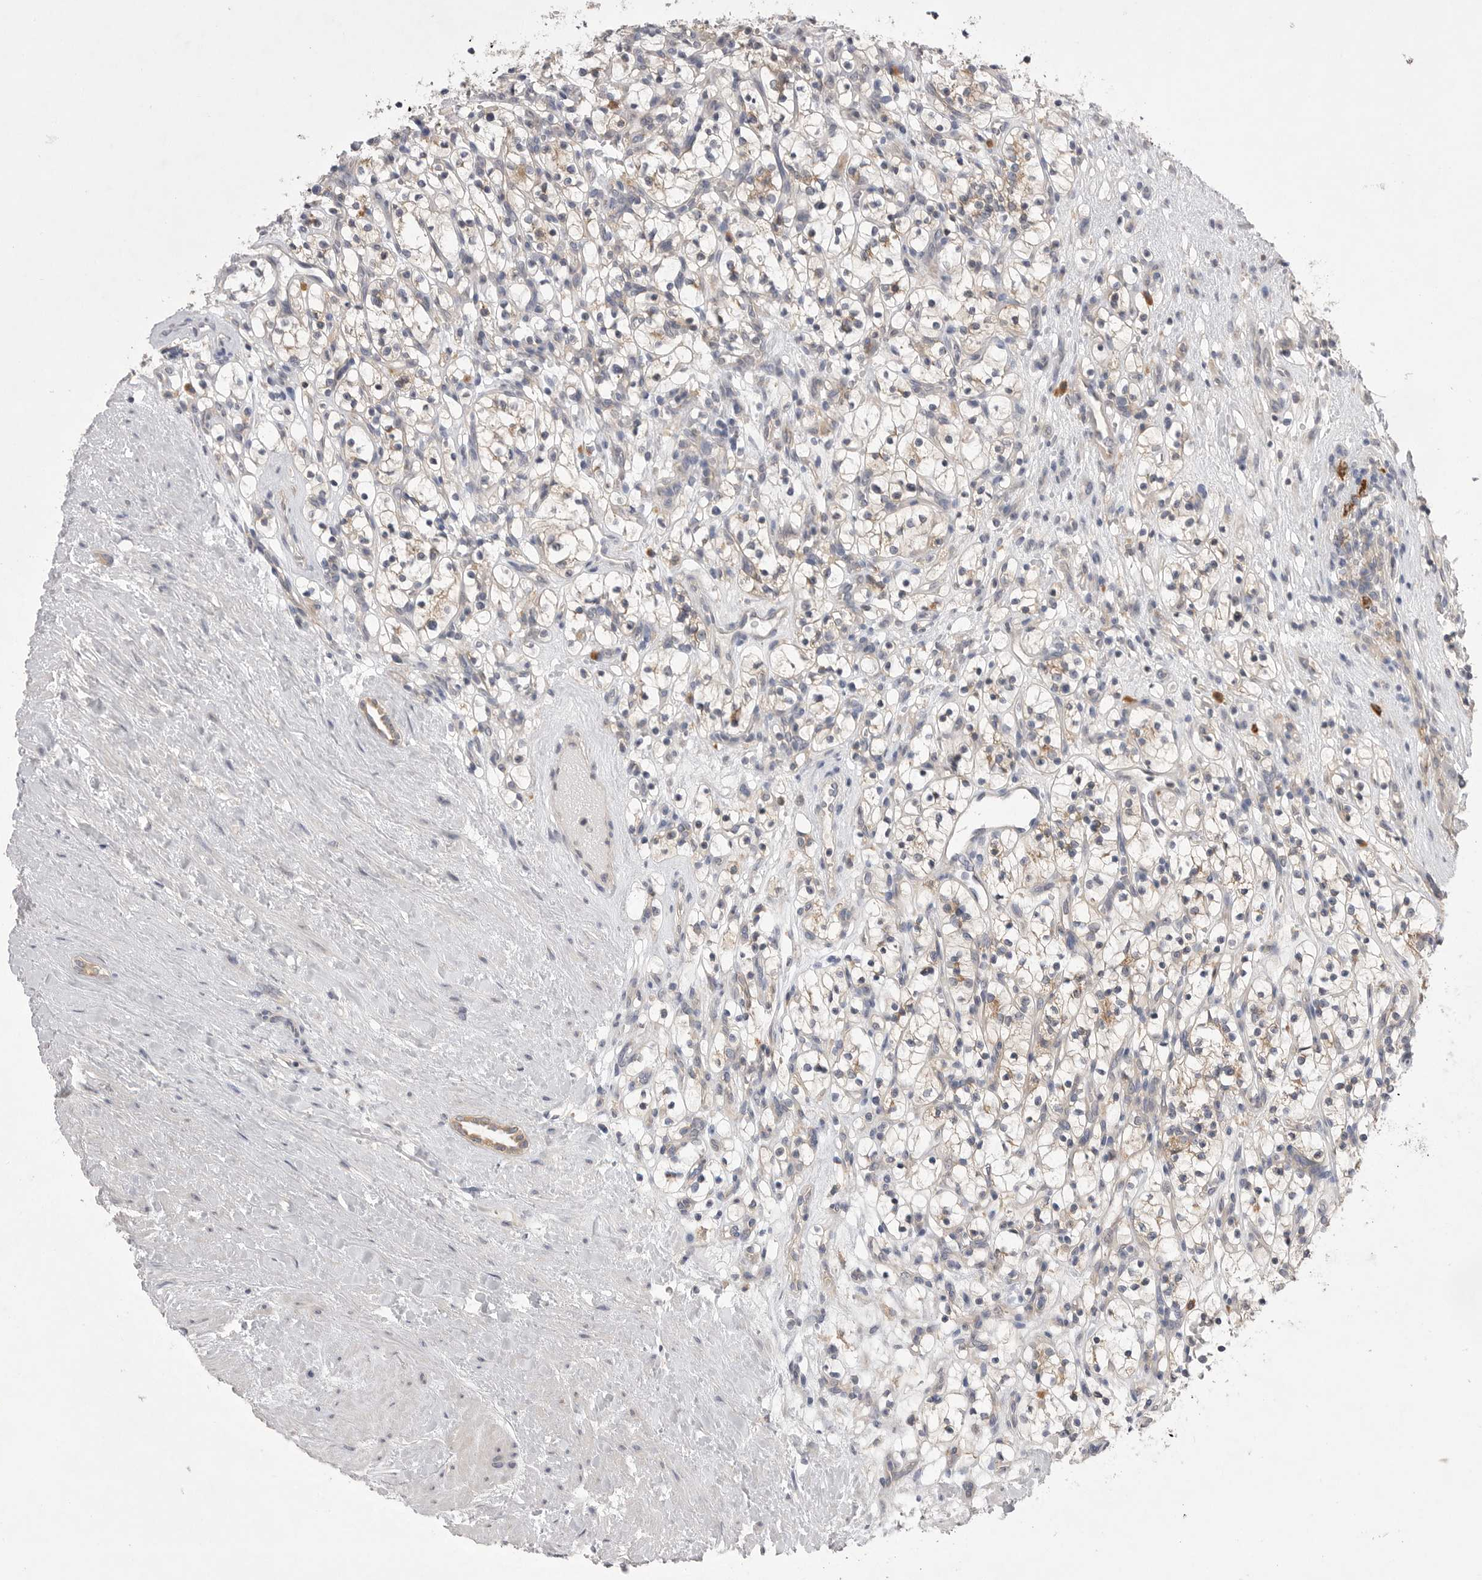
{"staining": {"intensity": "weak", "quantity": "<25%", "location": "cytoplasmic/membranous"}, "tissue": "renal cancer", "cell_type": "Tumor cells", "image_type": "cancer", "snomed": [{"axis": "morphology", "description": "Adenocarcinoma, NOS"}, {"axis": "topography", "description": "Kidney"}], "caption": "Renal adenocarcinoma was stained to show a protein in brown. There is no significant expression in tumor cells.", "gene": "VAC14", "patient": {"sex": "female", "age": 57}}